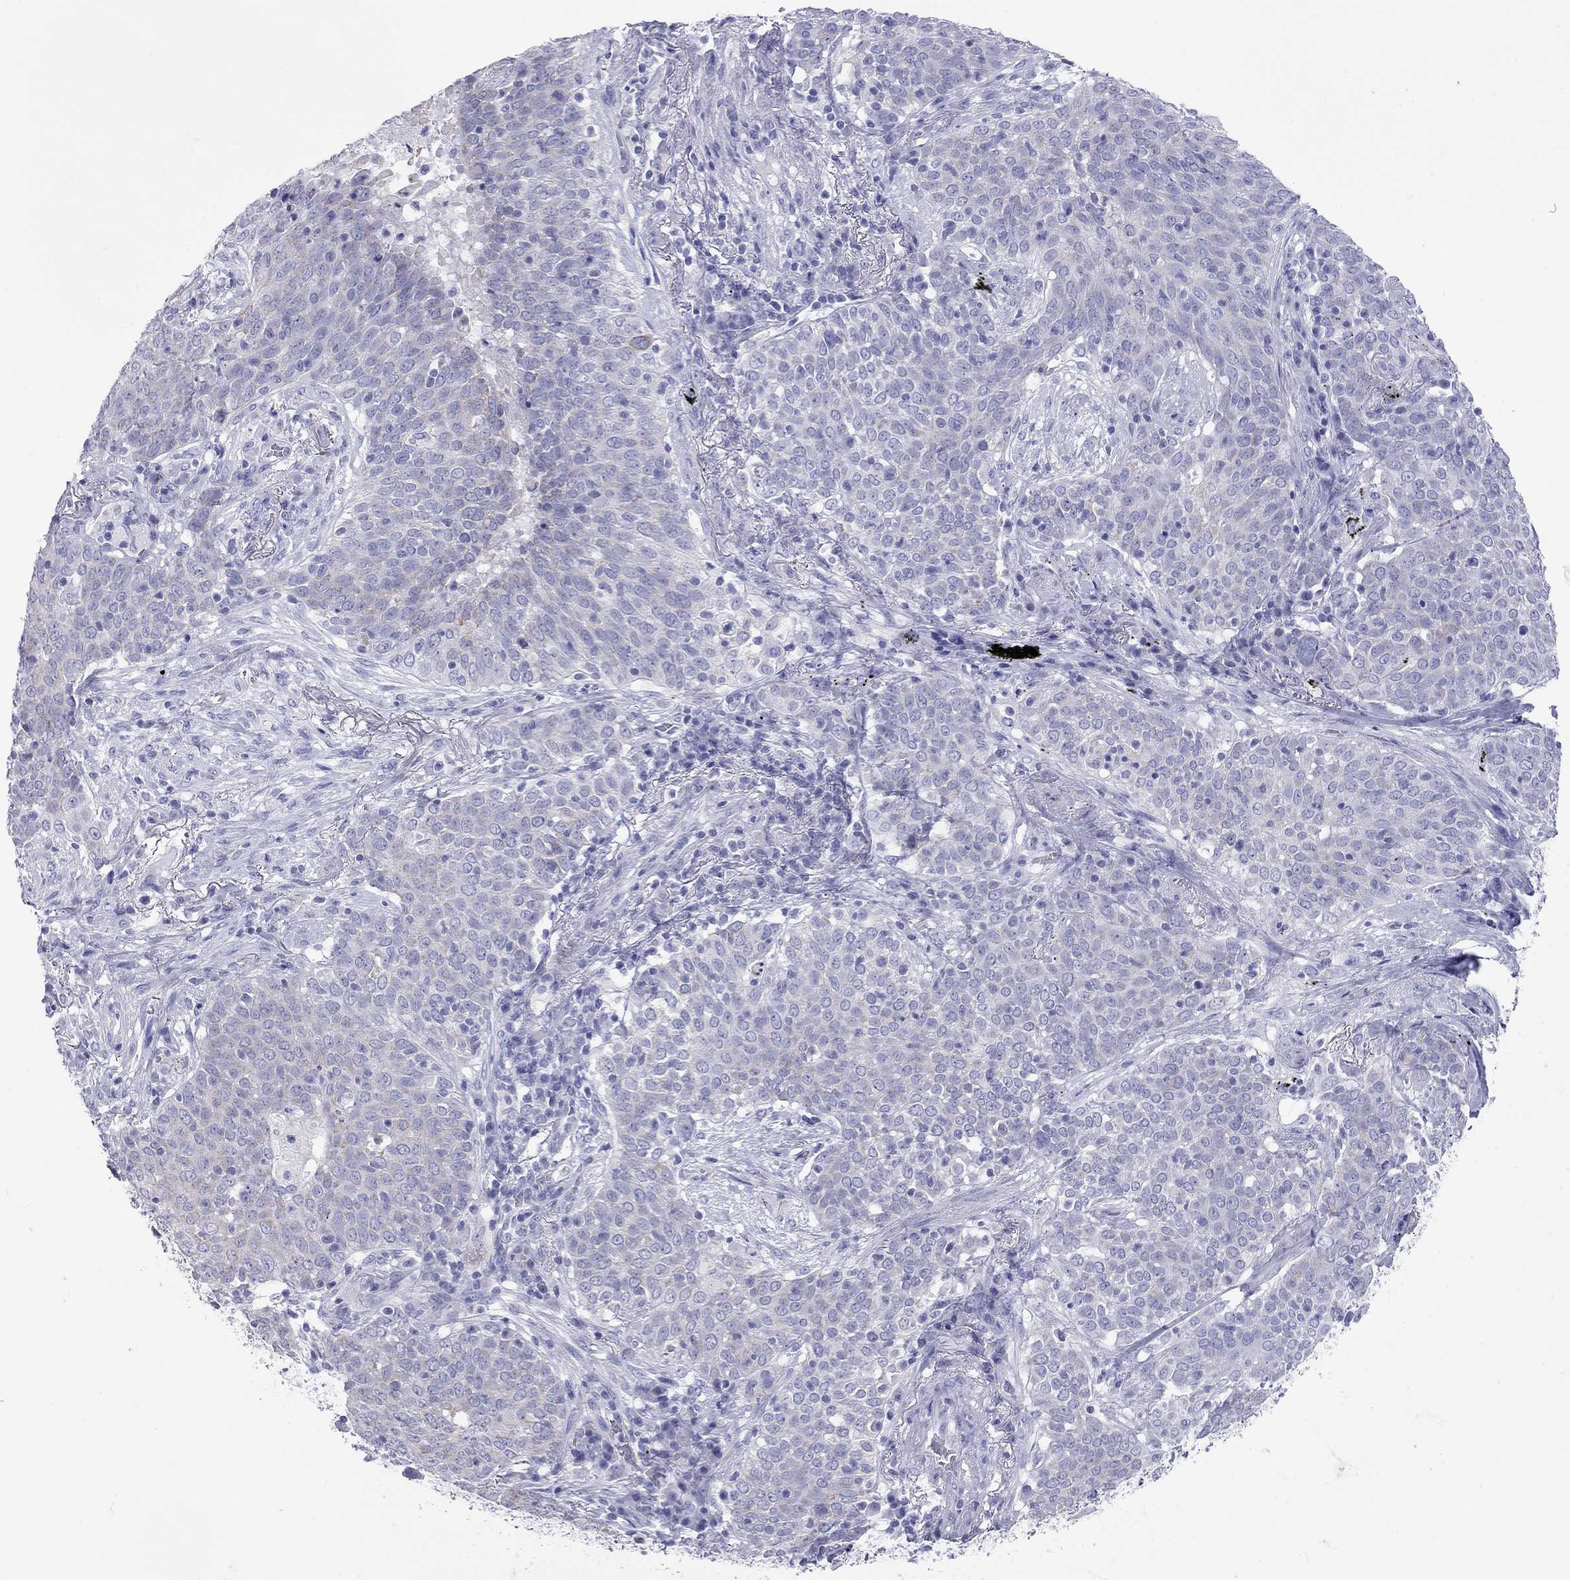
{"staining": {"intensity": "negative", "quantity": "none", "location": "none"}, "tissue": "lung cancer", "cell_type": "Tumor cells", "image_type": "cancer", "snomed": [{"axis": "morphology", "description": "Squamous cell carcinoma, NOS"}, {"axis": "topography", "description": "Lung"}], "caption": "The image displays no significant staining in tumor cells of squamous cell carcinoma (lung).", "gene": "DPY19L2", "patient": {"sex": "male", "age": 82}}